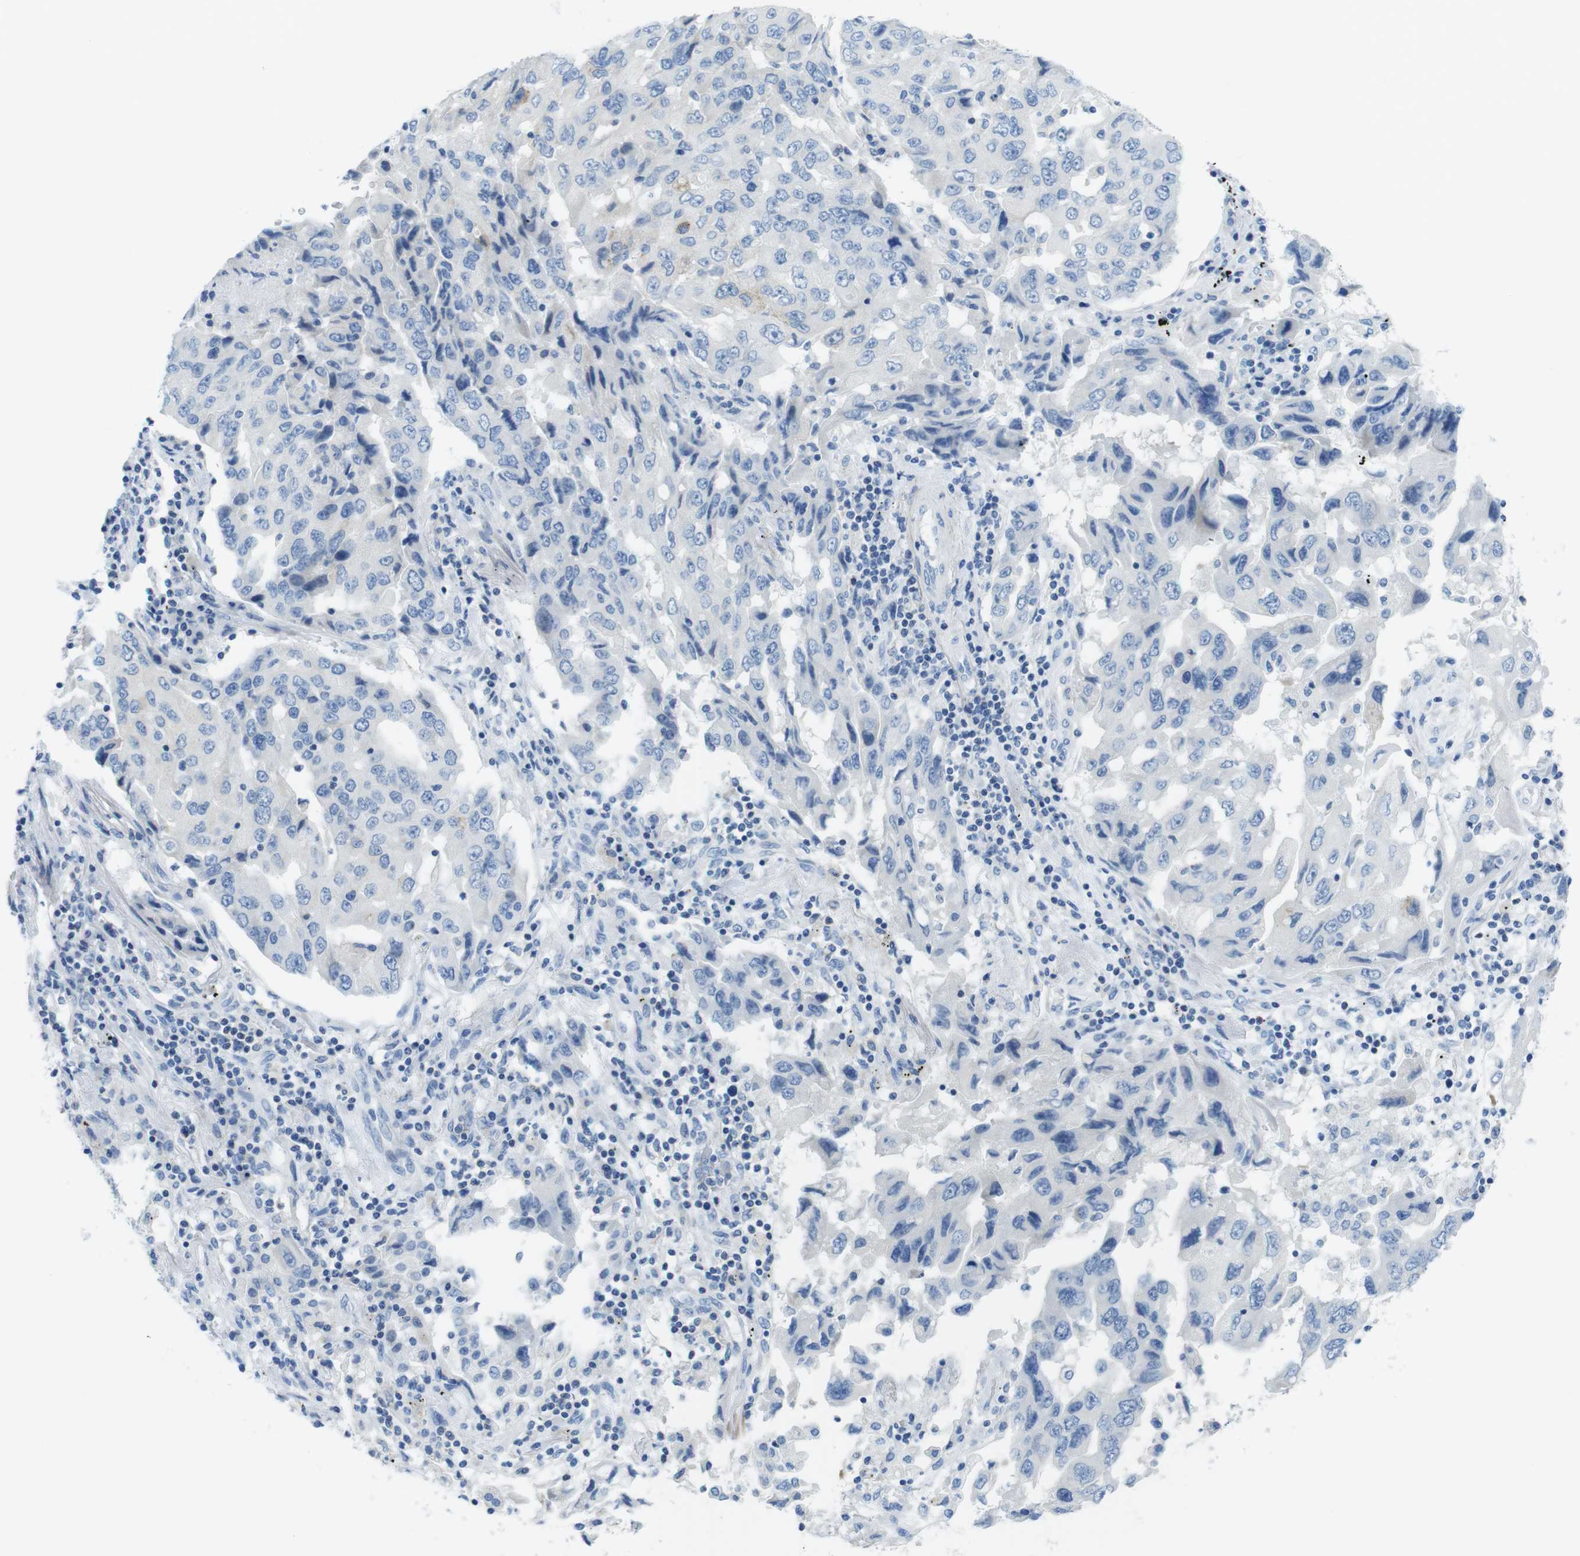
{"staining": {"intensity": "negative", "quantity": "none", "location": "none"}, "tissue": "lung cancer", "cell_type": "Tumor cells", "image_type": "cancer", "snomed": [{"axis": "morphology", "description": "Adenocarcinoma, NOS"}, {"axis": "topography", "description": "Lung"}], "caption": "Tumor cells show no significant protein positivity in adenocarcinoma (lung).", "gene": "ASIC5", "patient": {"sex": "female", "age": 65}}